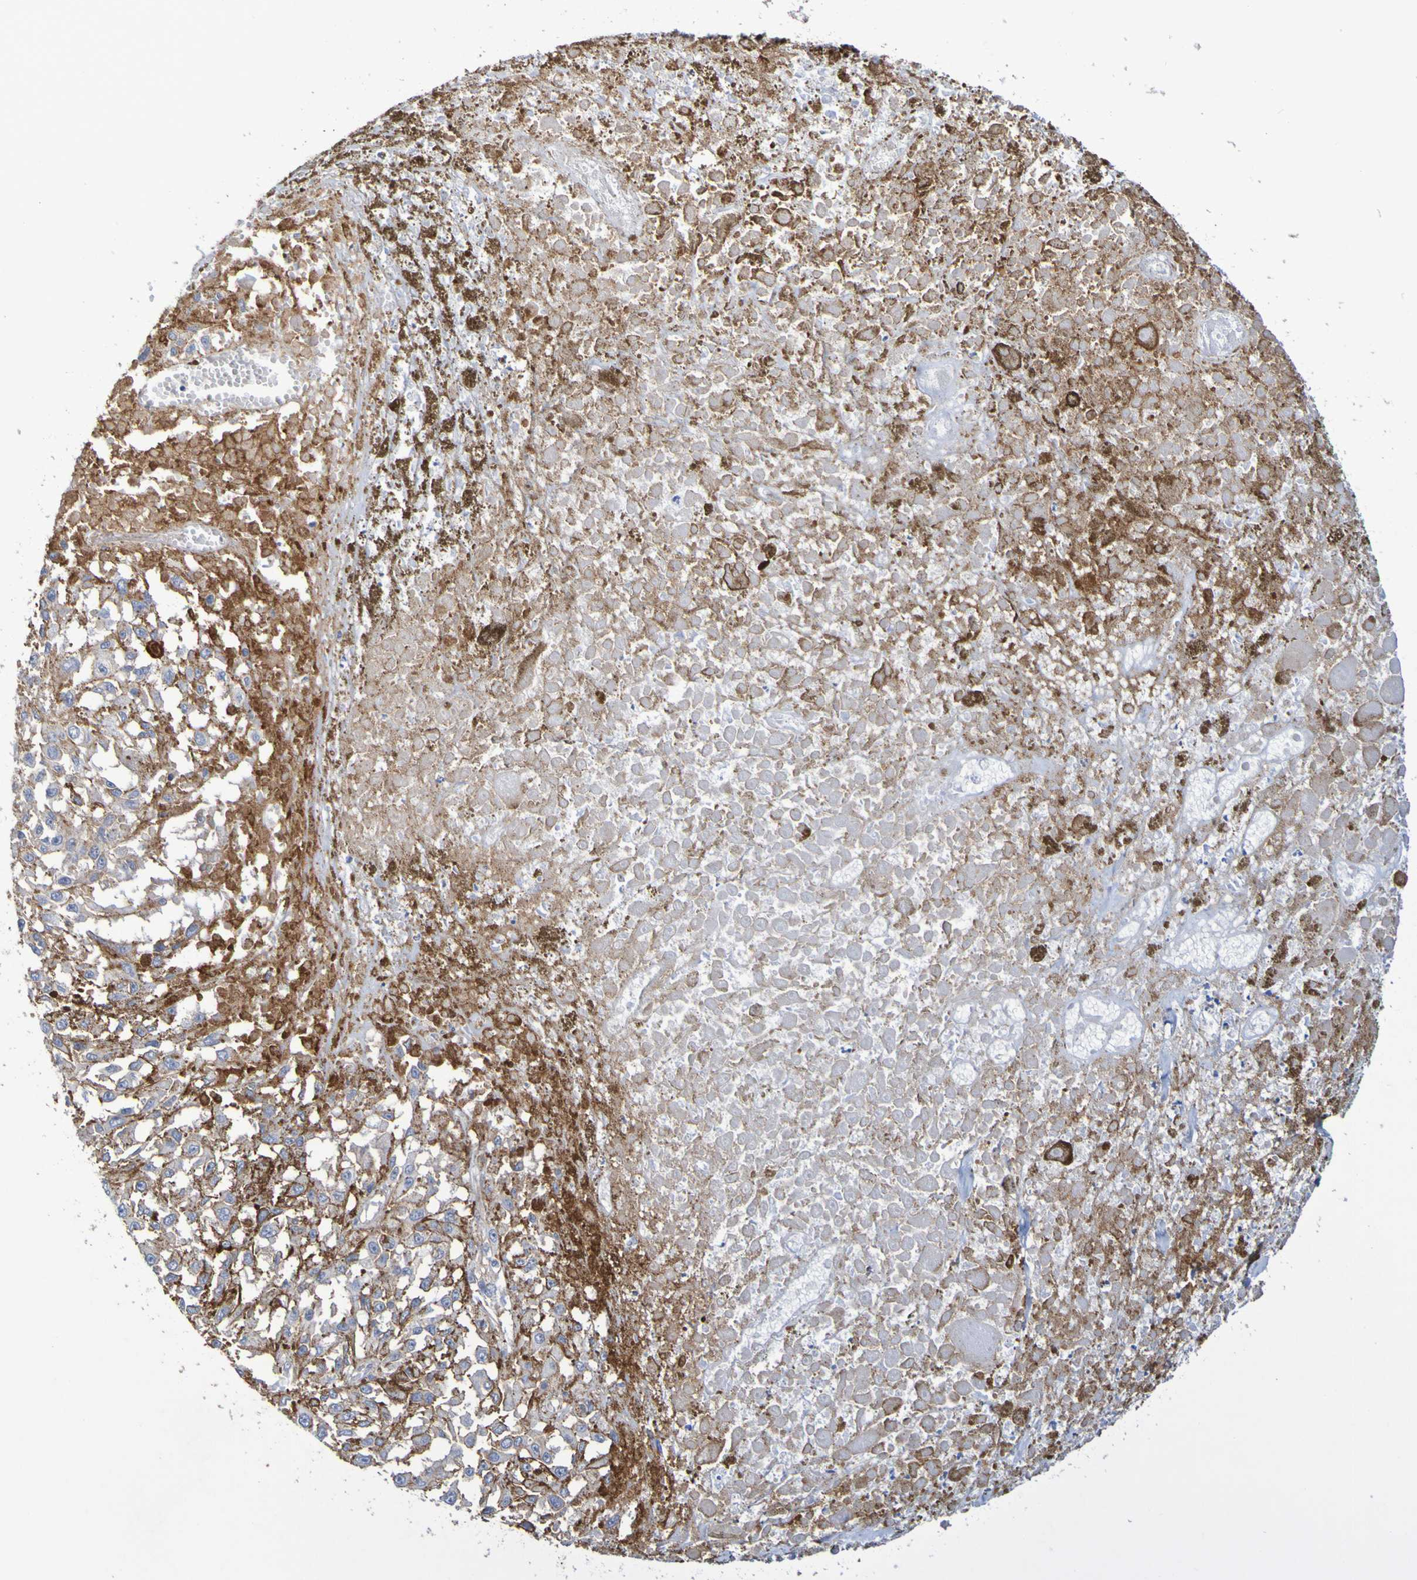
{"staining": {"intensity": "negative", "quantity": "none", "location": "none"}, "tissue": "melanoma", "cell_type": "Tumor cells", "image_type": "cancer", "snomed": [{"axis": "morphology", "description": "Malignant melanoma, Metastatic site"}, {"axis": "topography", "description": "Lymph node"}], "caption": "Micrograph shows no protein positivity in tumor cells of melanoma tissue. (DAB immunohistochemistry (IHC) visualized using brightfield microscopy, high magnification).", "gene": "SRPRB", "patient": {"sex": "male", "age": 59}}